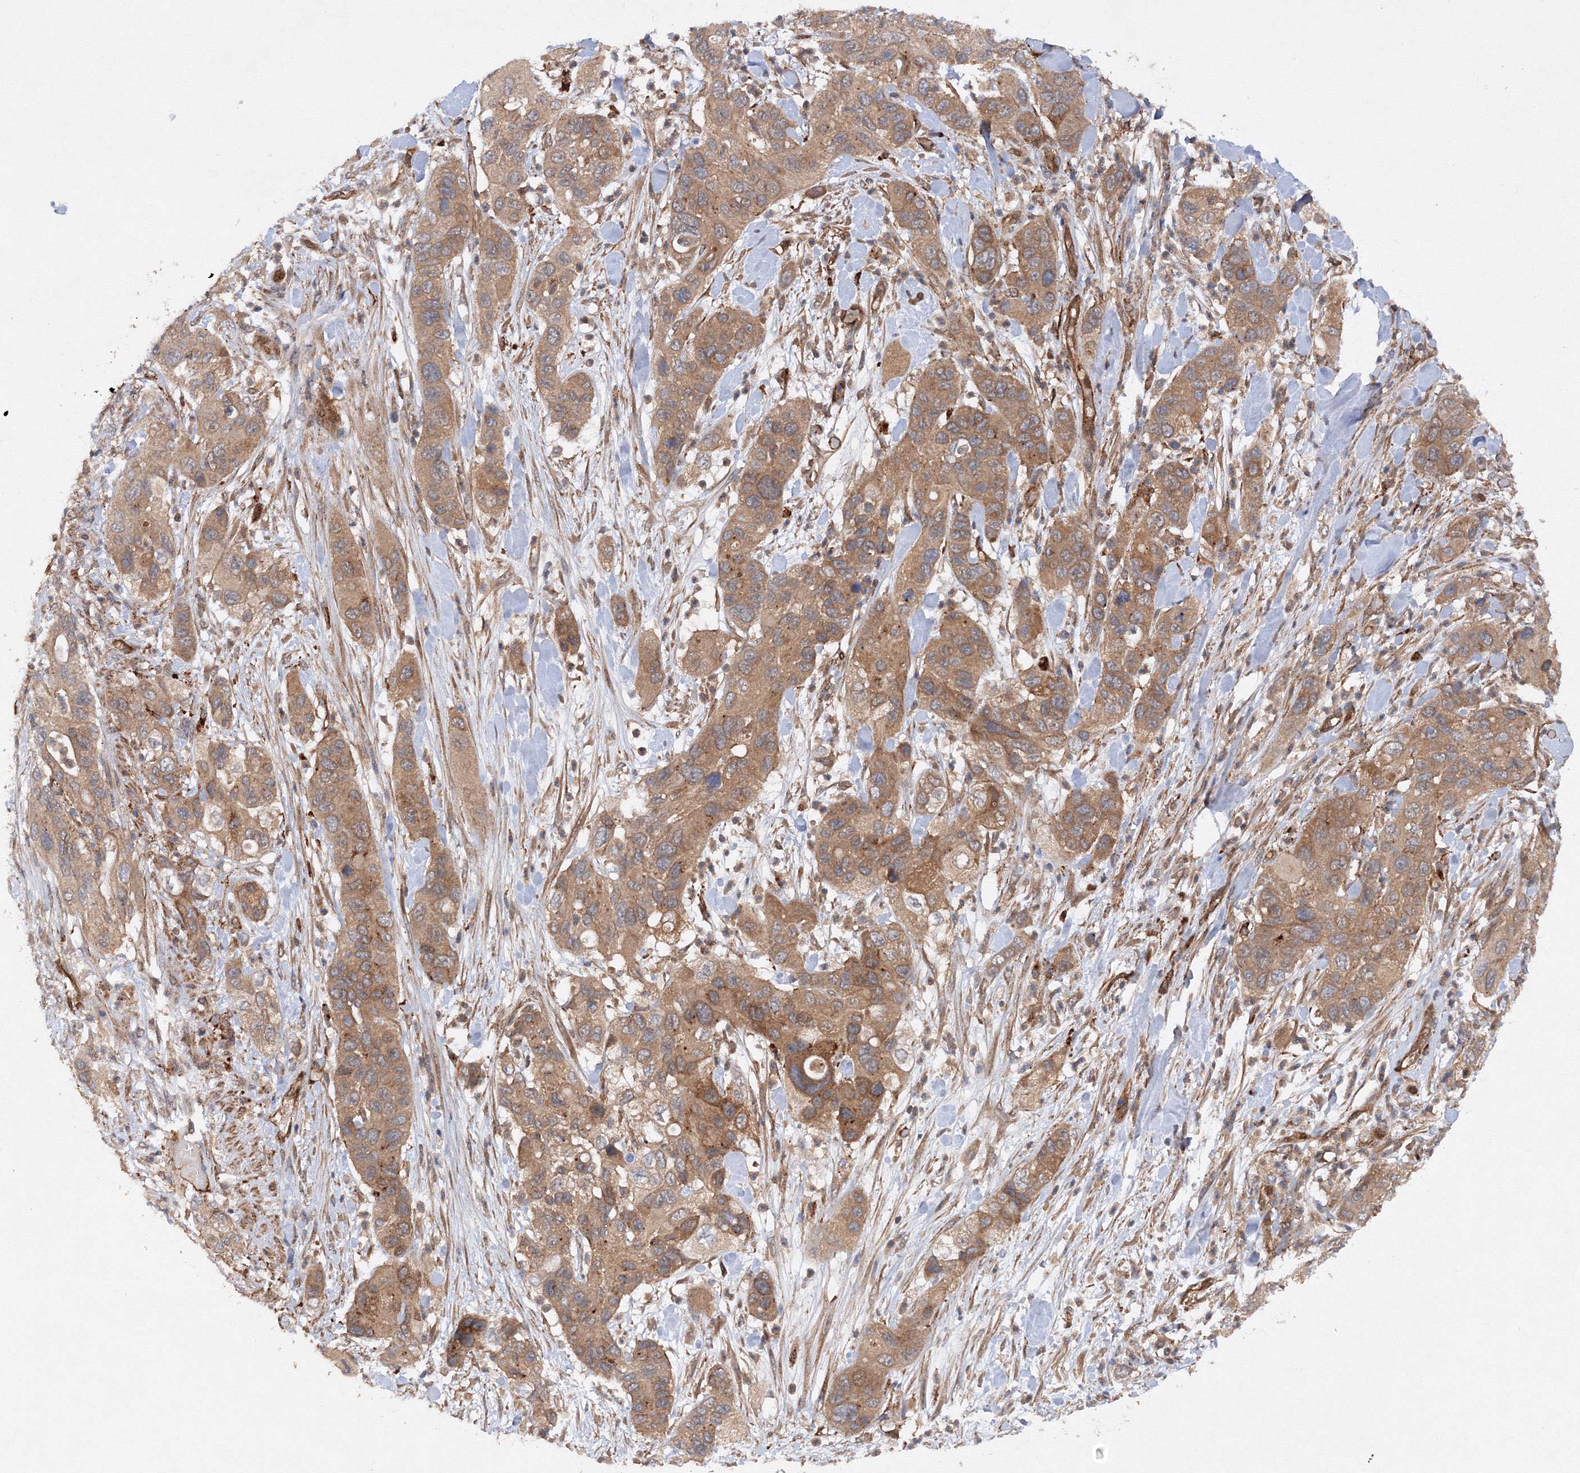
{"staining": {"intensity": "moderate", "quantity": ">75%", "location": "cytoplasmic/membranous"}, "tissue": "pancreatic cancer", "cell_type": "Tumor cells", "image_type": "cancer", "snomed": [{"axis": "morphology", "description": "Adenocarcinoma, NOS"}, {"axis": "topography", "description": "Pancreas"}], "caption": "Pancreatic cancer stained with a brown dye reveals moderate cytoplasmic/membranous positive positivity in approximately >75% of tumor cells.", "gene": "DCTD", "patient": {"sex": "female", "age": 71}}